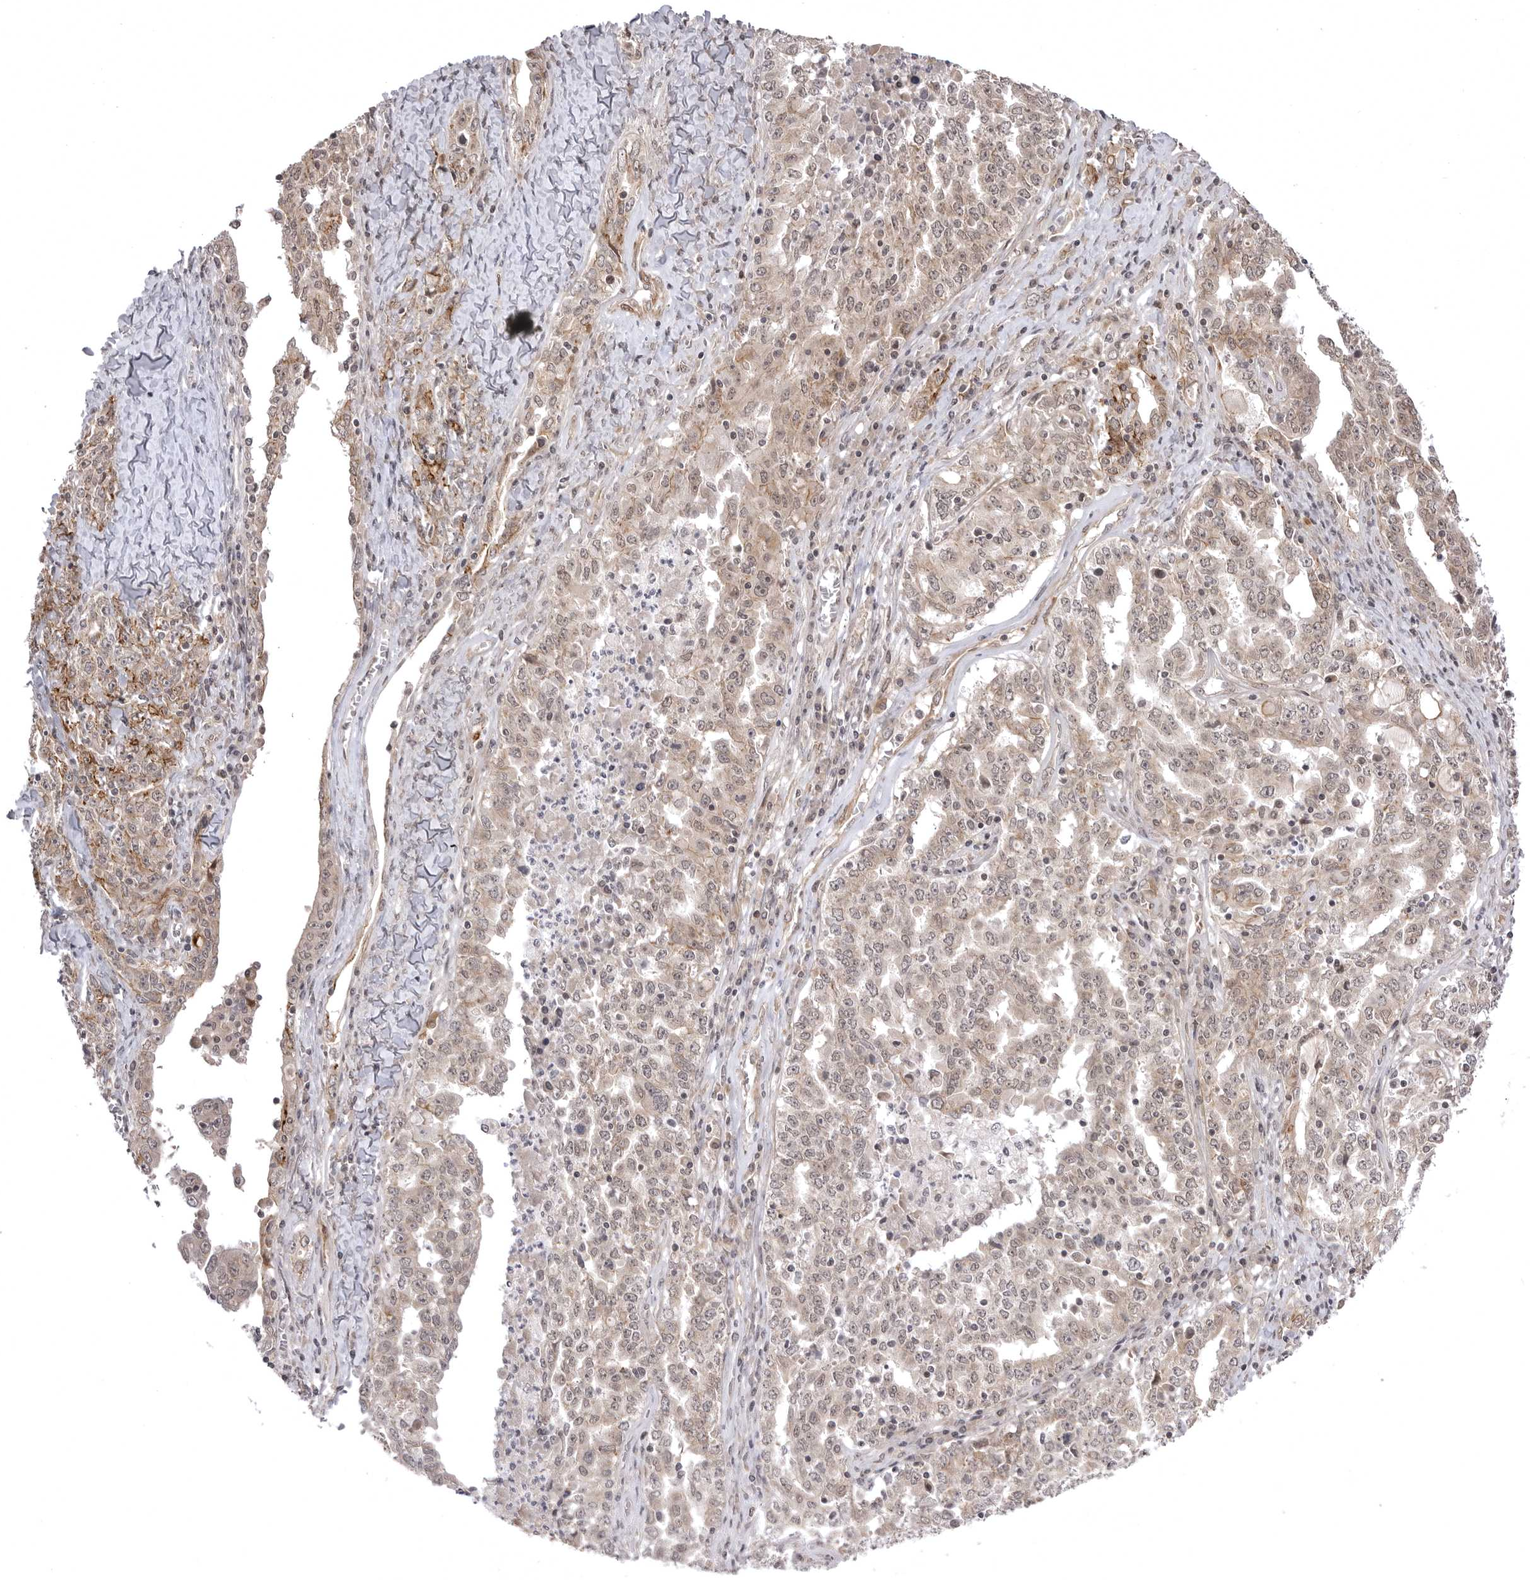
{"staining": {"intensity": "weak", "quantity": "25%-75%", "location": "cytoplasmic/membranous,nuclear"}, "tissue": "ovarian cancer", "cell_type": "Tumor cells", "image_type": "cancer", "snomed": [{"axis": "morphology", "description": "Carcinoma, endometroid"}, {"axis": "topography", "description": "Ovary"}], "caption": "Weak cytoplasmic/membranous and nuclear positivity is appreciated in about 25%-75% of tumor cells in ovarian cancer (endometroid carcinoma).", "gene": "SORBS1", "patient": {"sex": "female", "age": 62}}